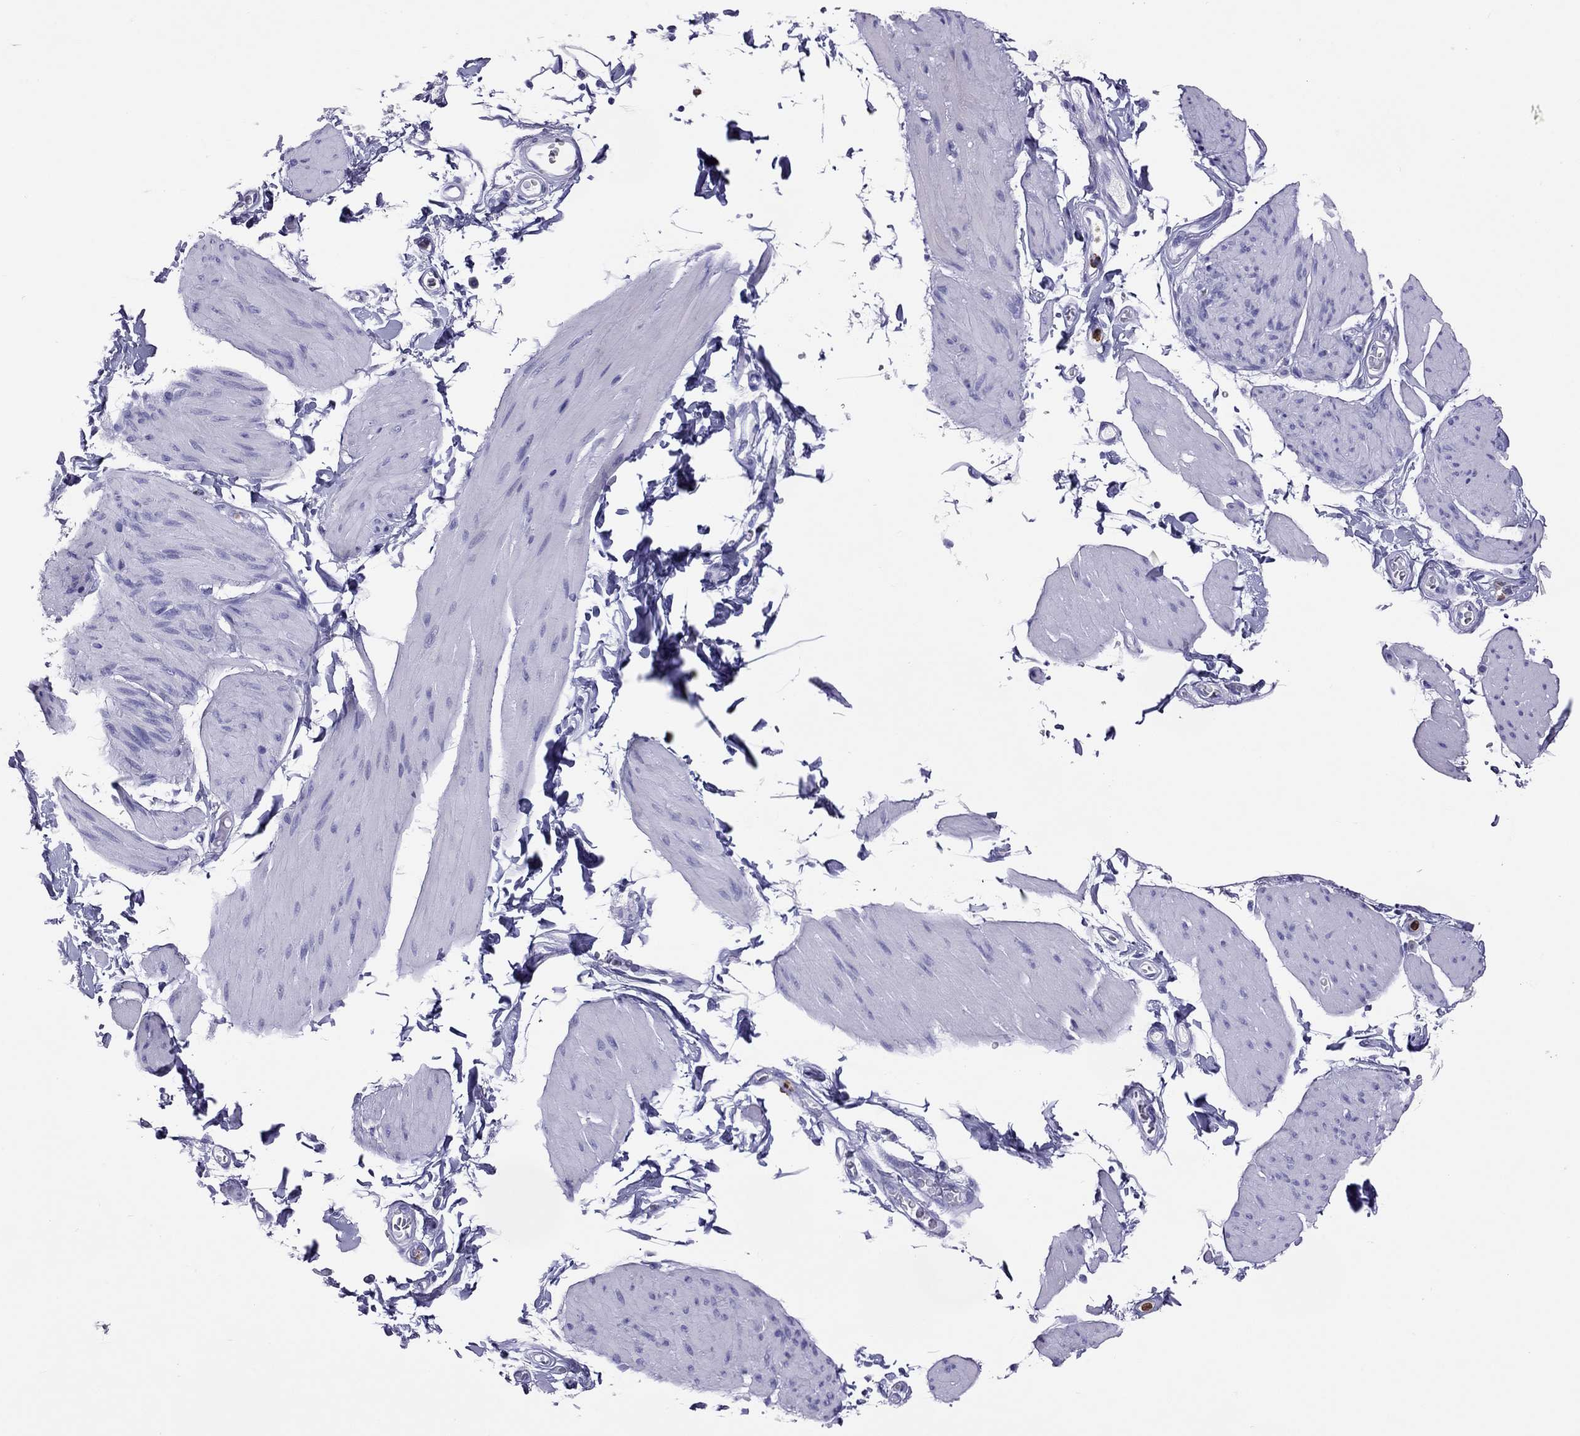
{"staining": {"intensity": "negative", "quantity": "none", "location": "none"}, "tissue": "smooth muscle", "cell_type": "Smooth muscle cells", "image_type": "normal", "snomed": [{"axis": "morphology", "description": "Normal tissue, NOS"}, {"axis": "topography", "description": "Adipose tissue"}, {"axis": "topography", "description": "Smooth muscle"}, {"axis": "topography", "description": "Peripheral nerve tissue"}], "caption": "High power microscopy histopathology image of an immunohistochemistry (IHC) histopathology image of benign smooth muscle, revealing no significant staining in smooth muscle cells. (DAB IHC visualized using brightfield microscopy, high magnification).", "gene": "SLAMF1", "patient": {"sex": "male", "age": 83}}